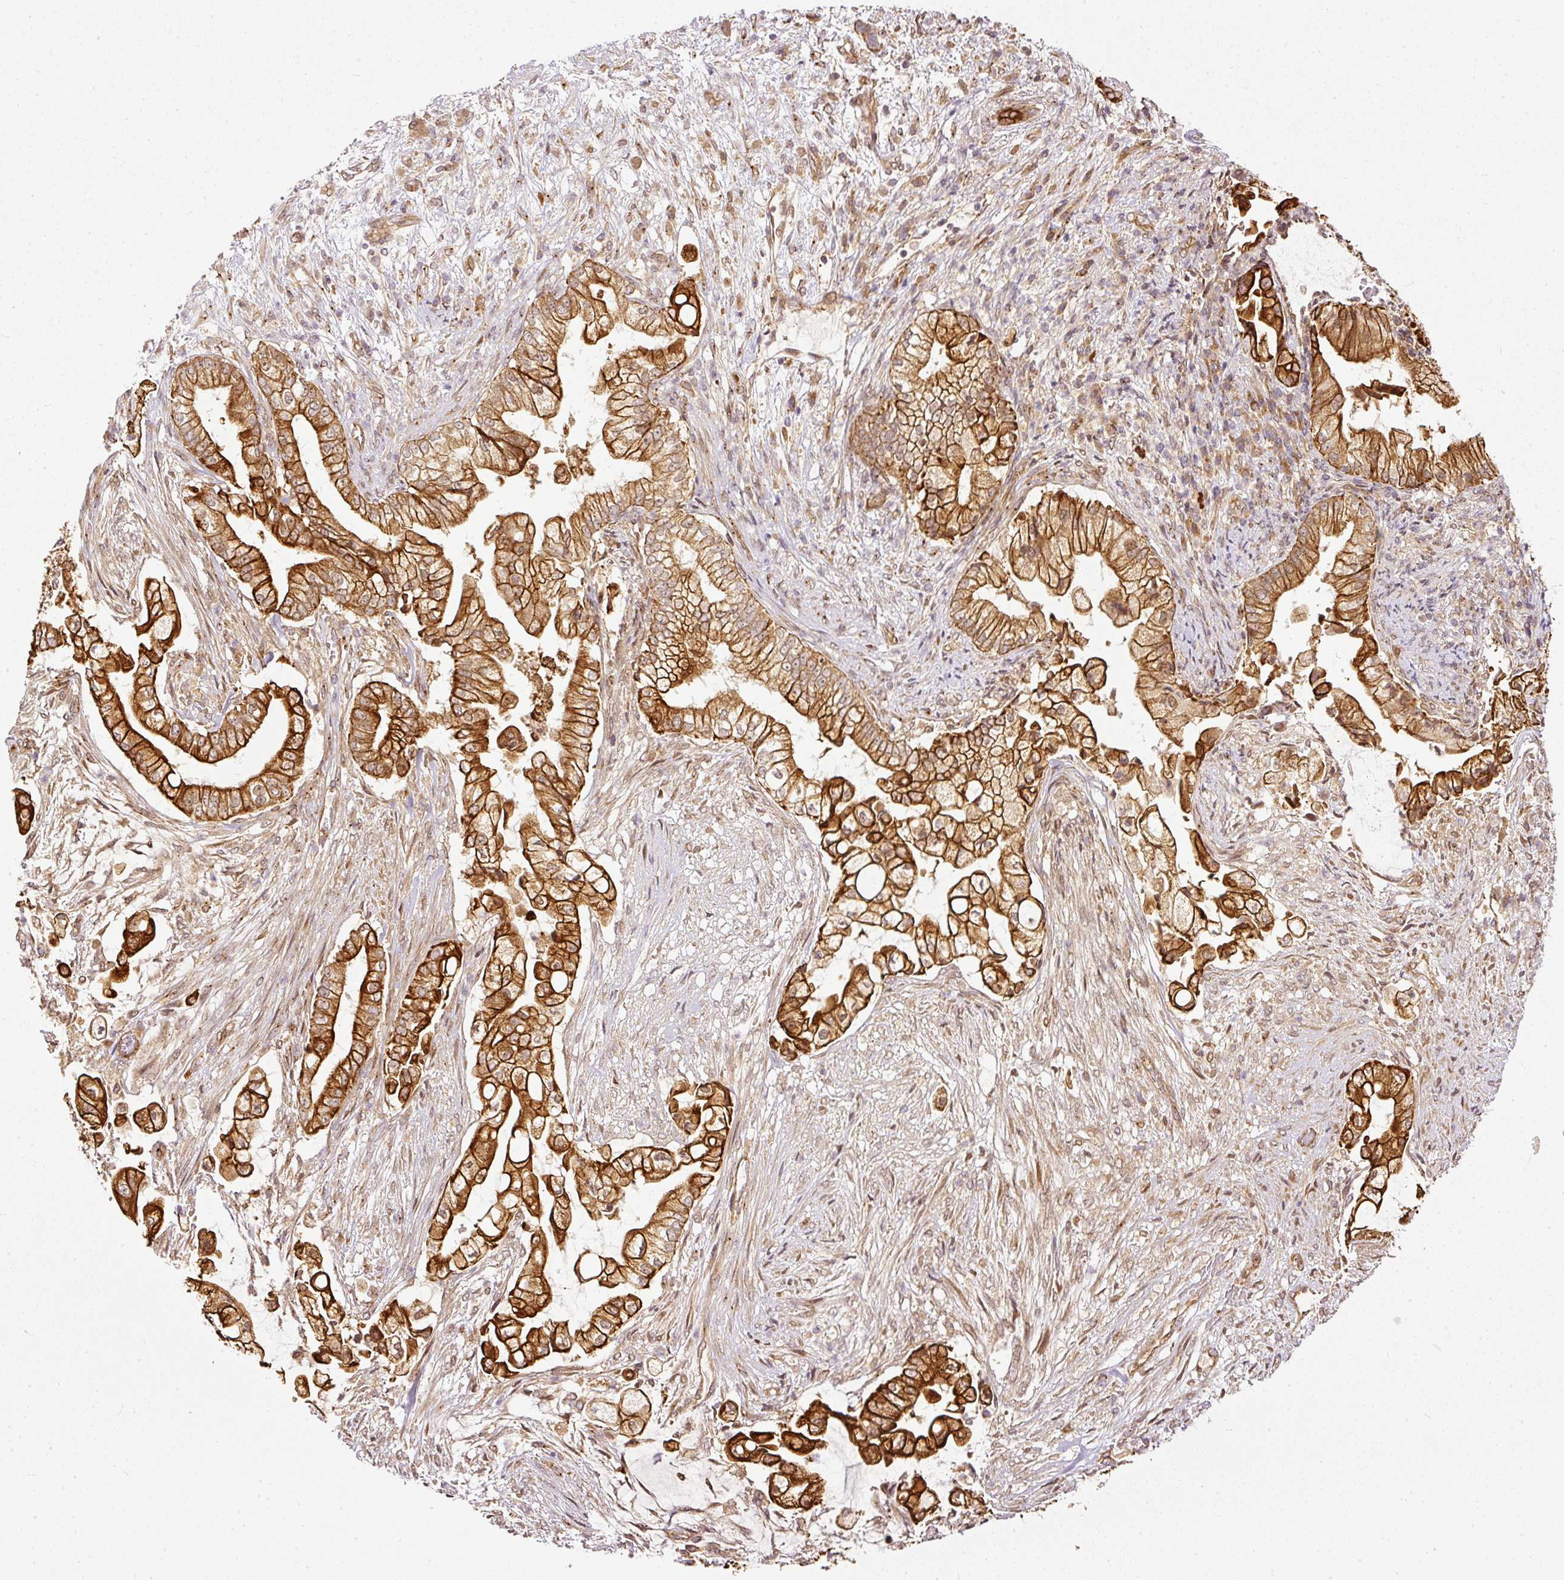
{"staining": {"intensity": "strong", "quantity": ">75%", "location": "cytoplasmic/membranous"}, "tissue": "pancreatic cancer", "cell_type": "Tumor cells", "image_type": "cancer", "snomed": [{"axis": "morphology", "description": "Adenocarcinoma, NOS"}, {"axis": "topography", "description": "Pancreas"}], "caption": "There is high levels of strong cytoplasmic/membranous staining in tumor cells of adenocarcinoma (pancreatic), as demonstrated by immunohistochemical staining (brown color).", "gene": "MIF4GD", "patient": {"sex": "female", "age": 69}}